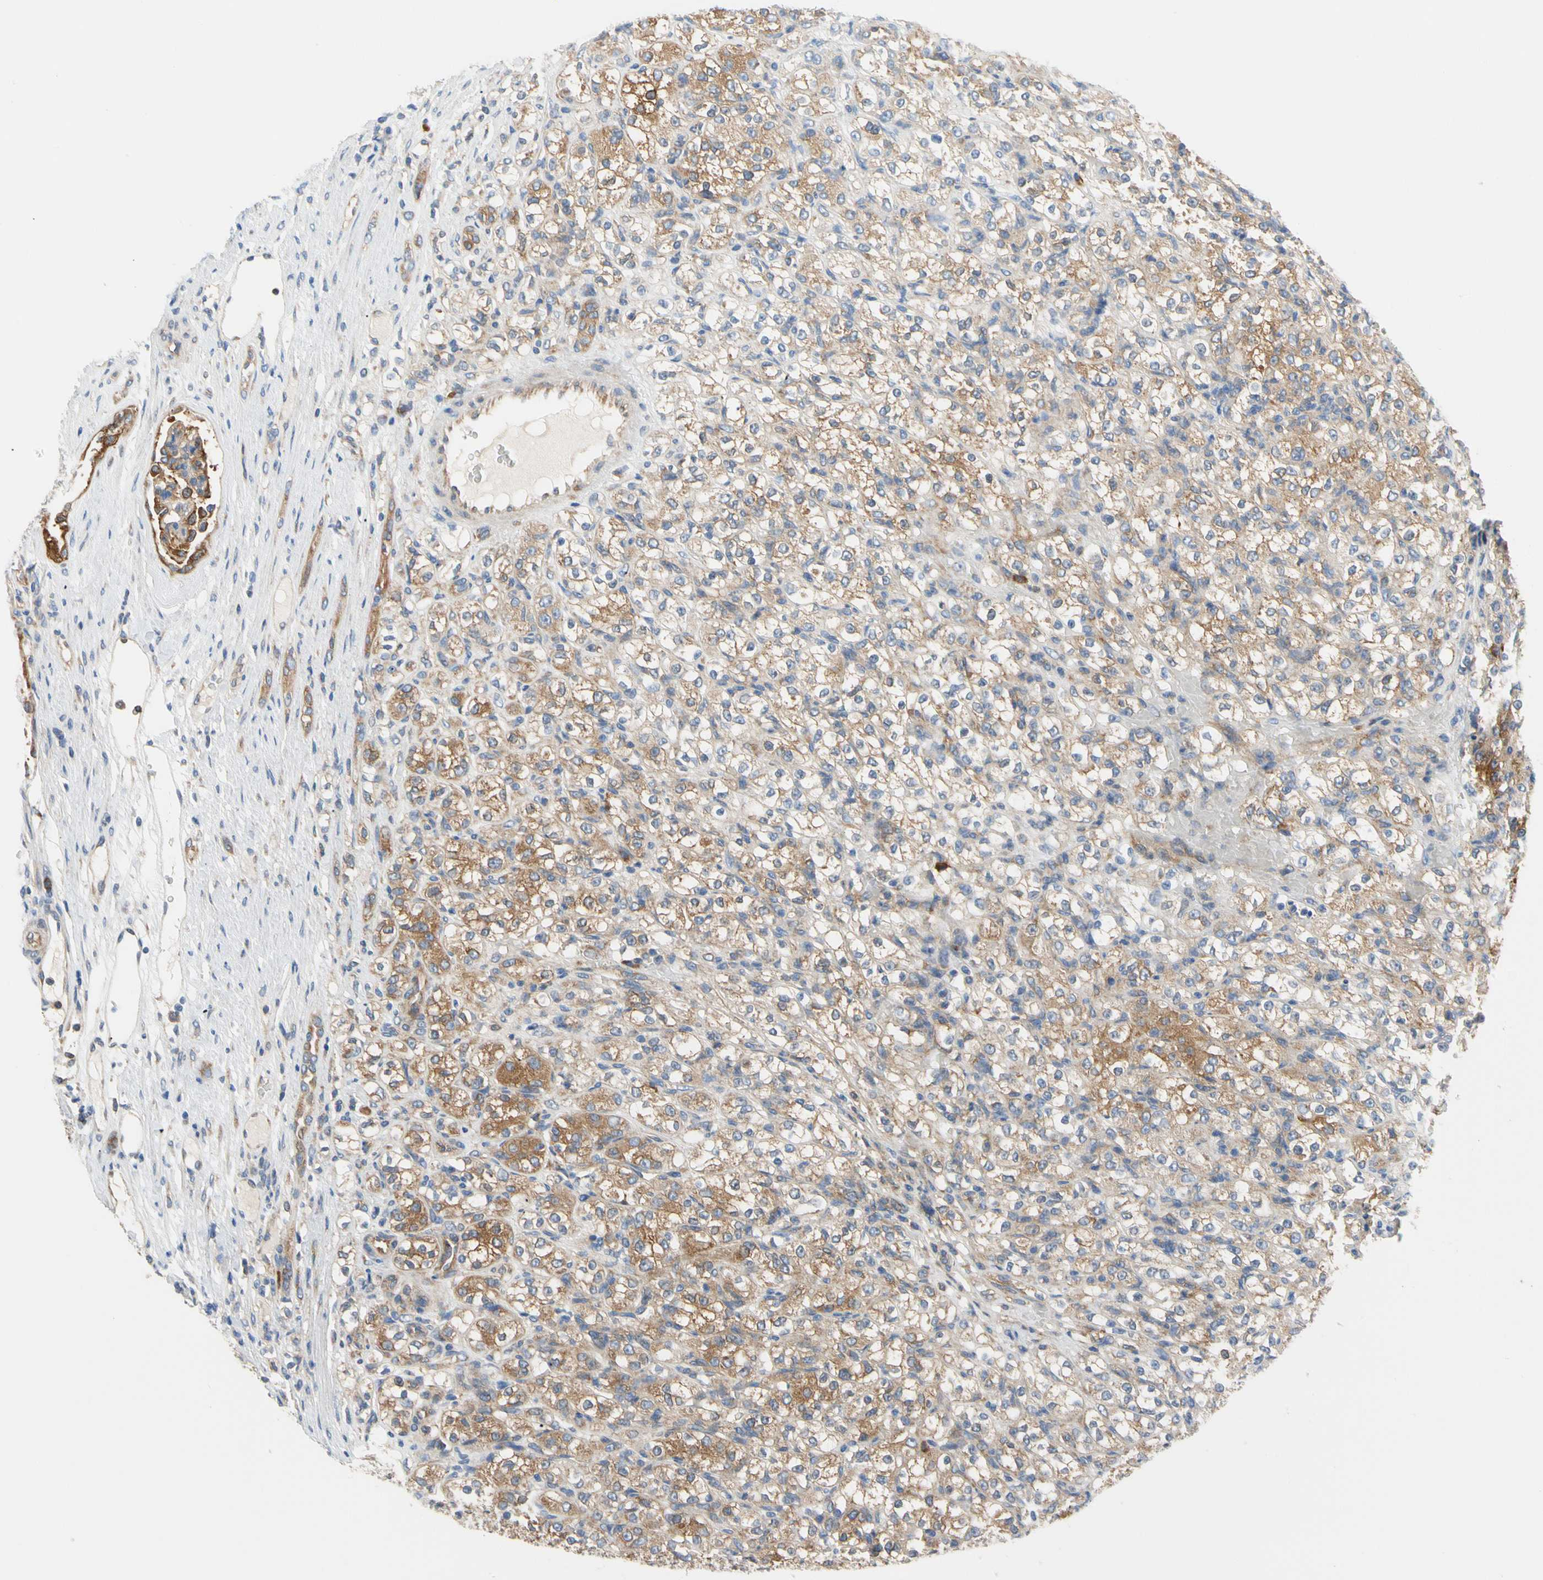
{"staining": {"intensity": "moderate", "quantity": ">75%", "location": "cytoplasmic/membranous"}, "tissue": "renal cancer", "cell_type": "Tumor cells", "image_type": "cancer", "snomed": [{"axis": "morphology", "description": "Normal tissue, NOS"}, {"axis": "morphology", "description": "Adenocarcinoma, NOS"}, {"axis": "topography", "description": "Kidney"}], "caption": "DAB immunohistochemical staining of human adenocarcinoma (renal) reveals moderate cytoplasmic/membranous protein positivity in approximately >75% of tumor cells.", "gene": "GPHN", "patient": {"sex": "male", "age": 61}}